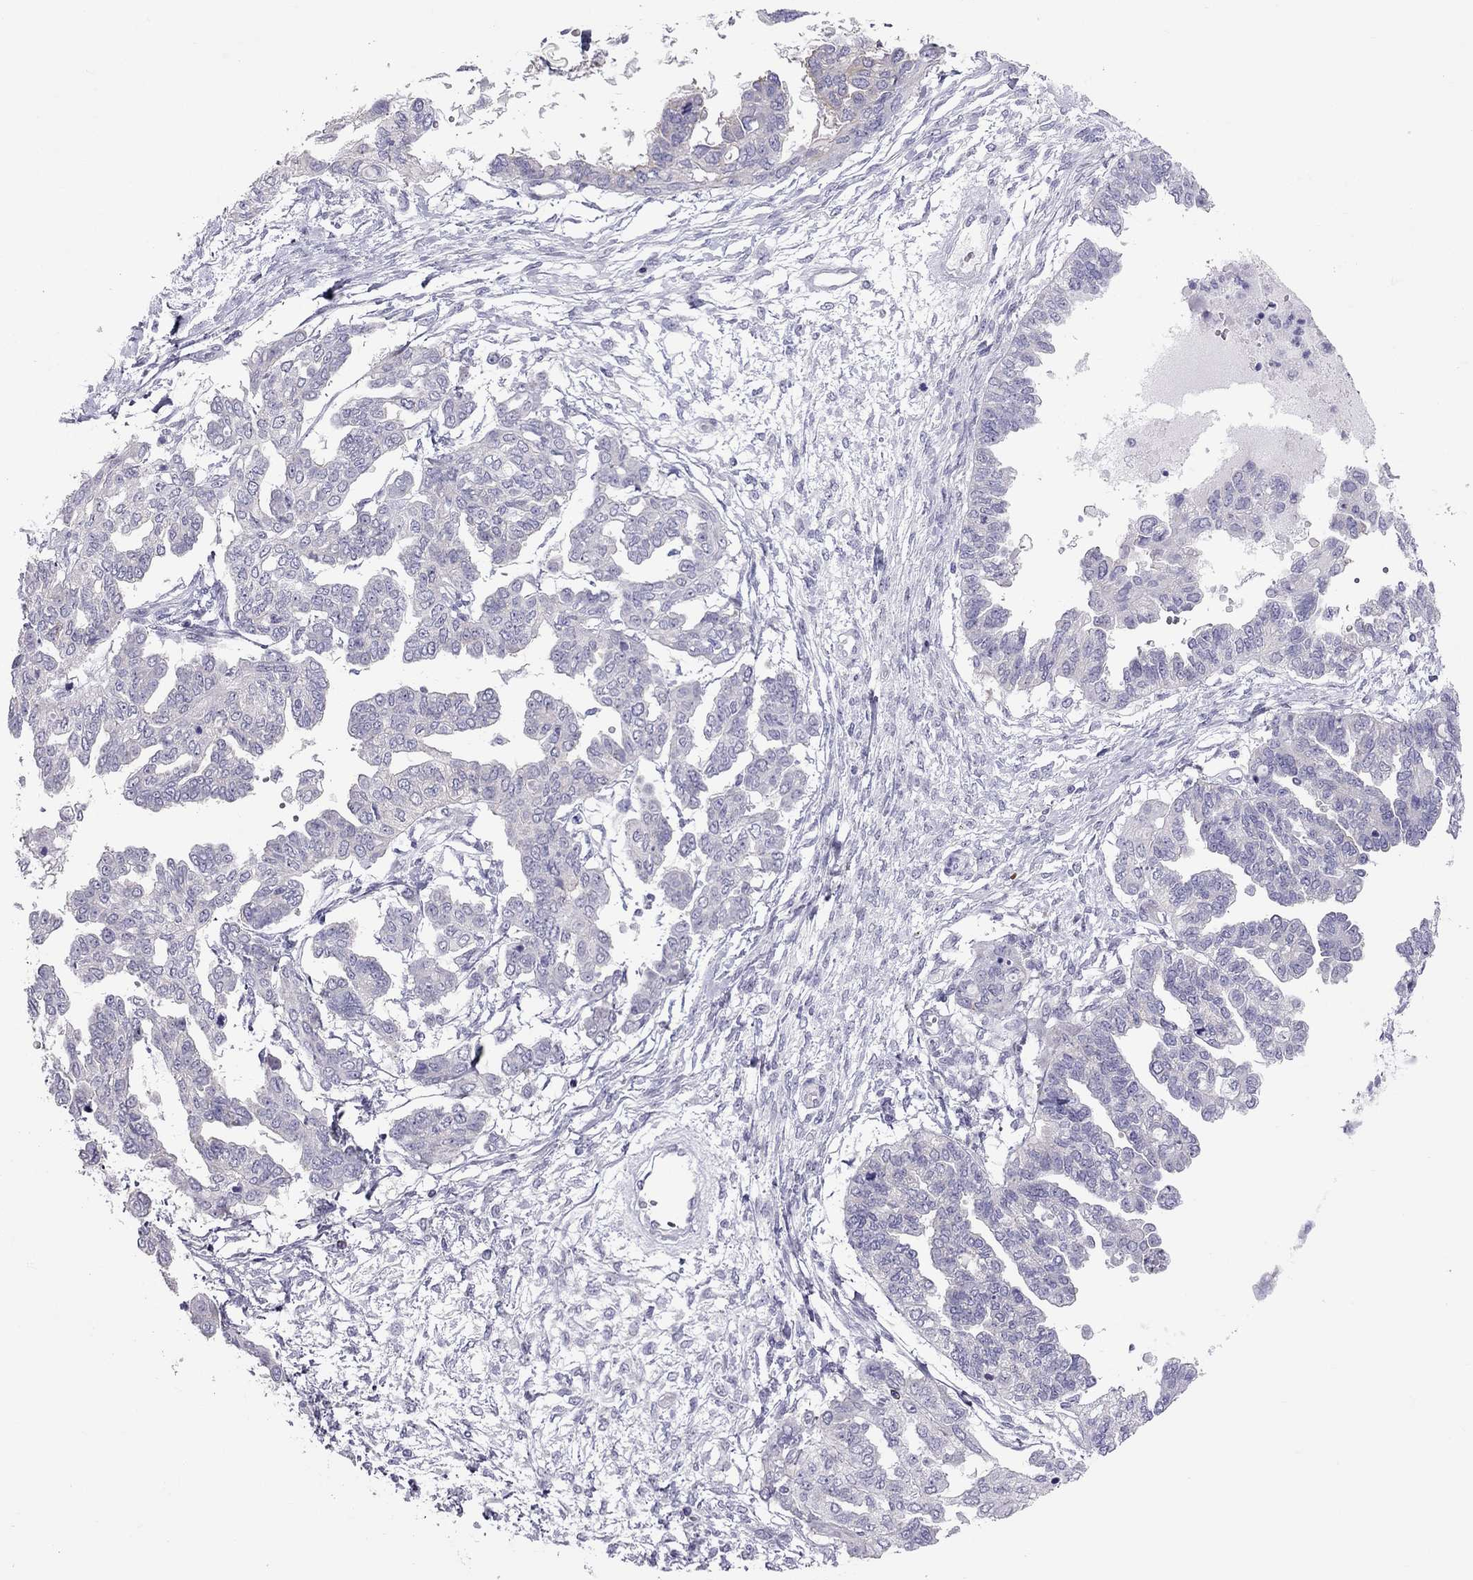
{"staining": {"intensity": "negative", "quantity": "none", "location": "none"}, "tissue": "ovarian cancer", "cell_type": "Tumor cells", "image_type": "cancer", "snomed": [{"axis": "morphology", "description": "Cystadenocarcinoma, serous, NOS"}, {"axis": "topography", "description": "Ovary"}], "caption": "DAB (3,3'-diaminobenzidine) immunohistochemical staining of human ovarian serous cystadenocarcinoma shows no significant expression in tumor cells.", "gene": "TEX14", "patient": {"sex": "female", "age": 53}}